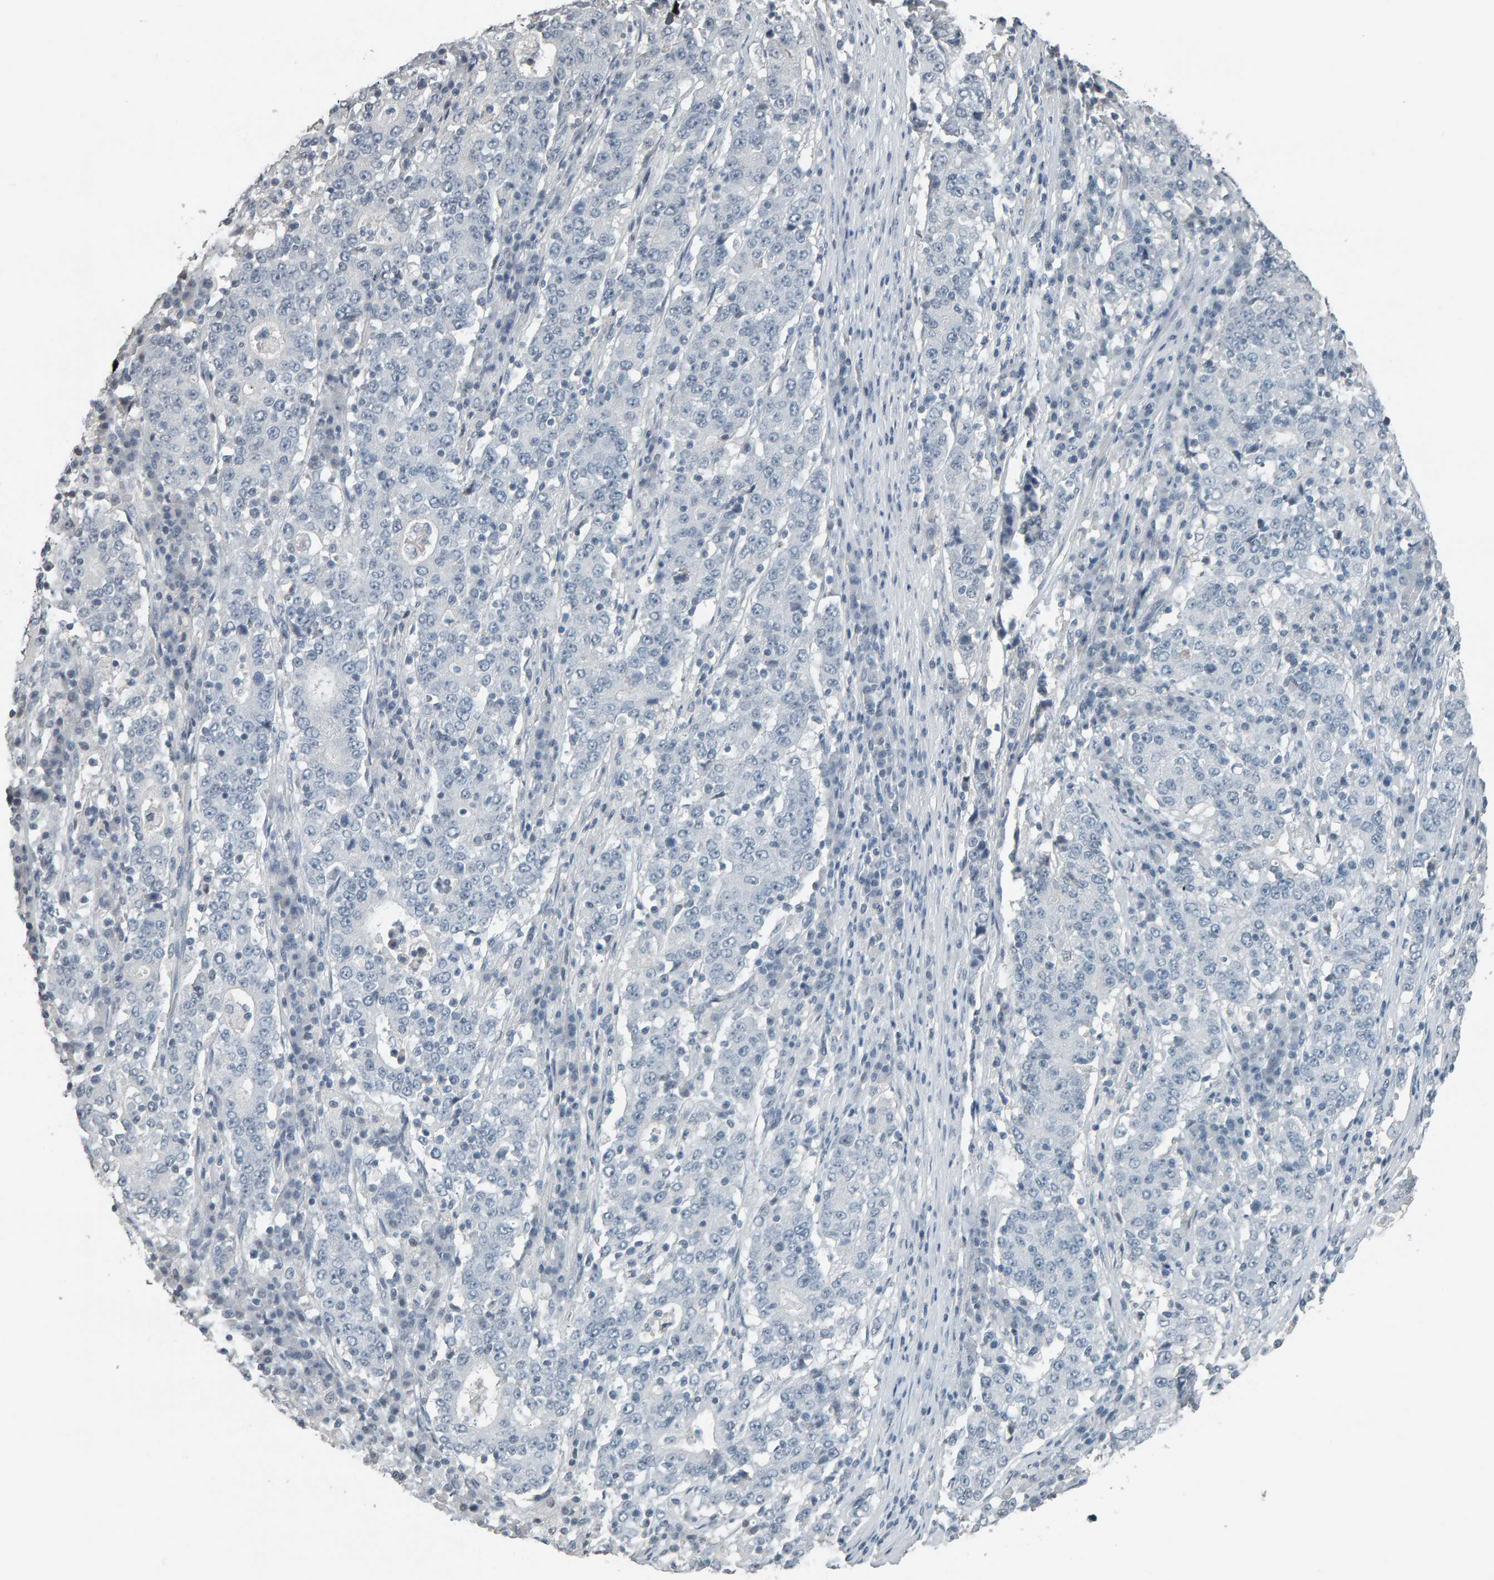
{"staining": {"intensity": "negative", "quantity": "none", "location": "none"}, "tissue": "stomach cancer", "cell_type": "Tumor cells", "image_type": "cancer", "snomed": [{"axis": "morphology", "description": "Adenocarcinoma, NOS"}, {"axis": "topography", "description": "Stomach"}], "caption": "A high-resolution micrograph shows immunohistochemistry (IHC) staining of stomach cancer, which shows no significant expression in tumor cells. (DAB (3,3'-diaminobenzidine) immunohistochemistry visualized using brightfield microscopy, high magnification).", "gene": "PYY", "patient": {"sex": "male", "age": 59}}